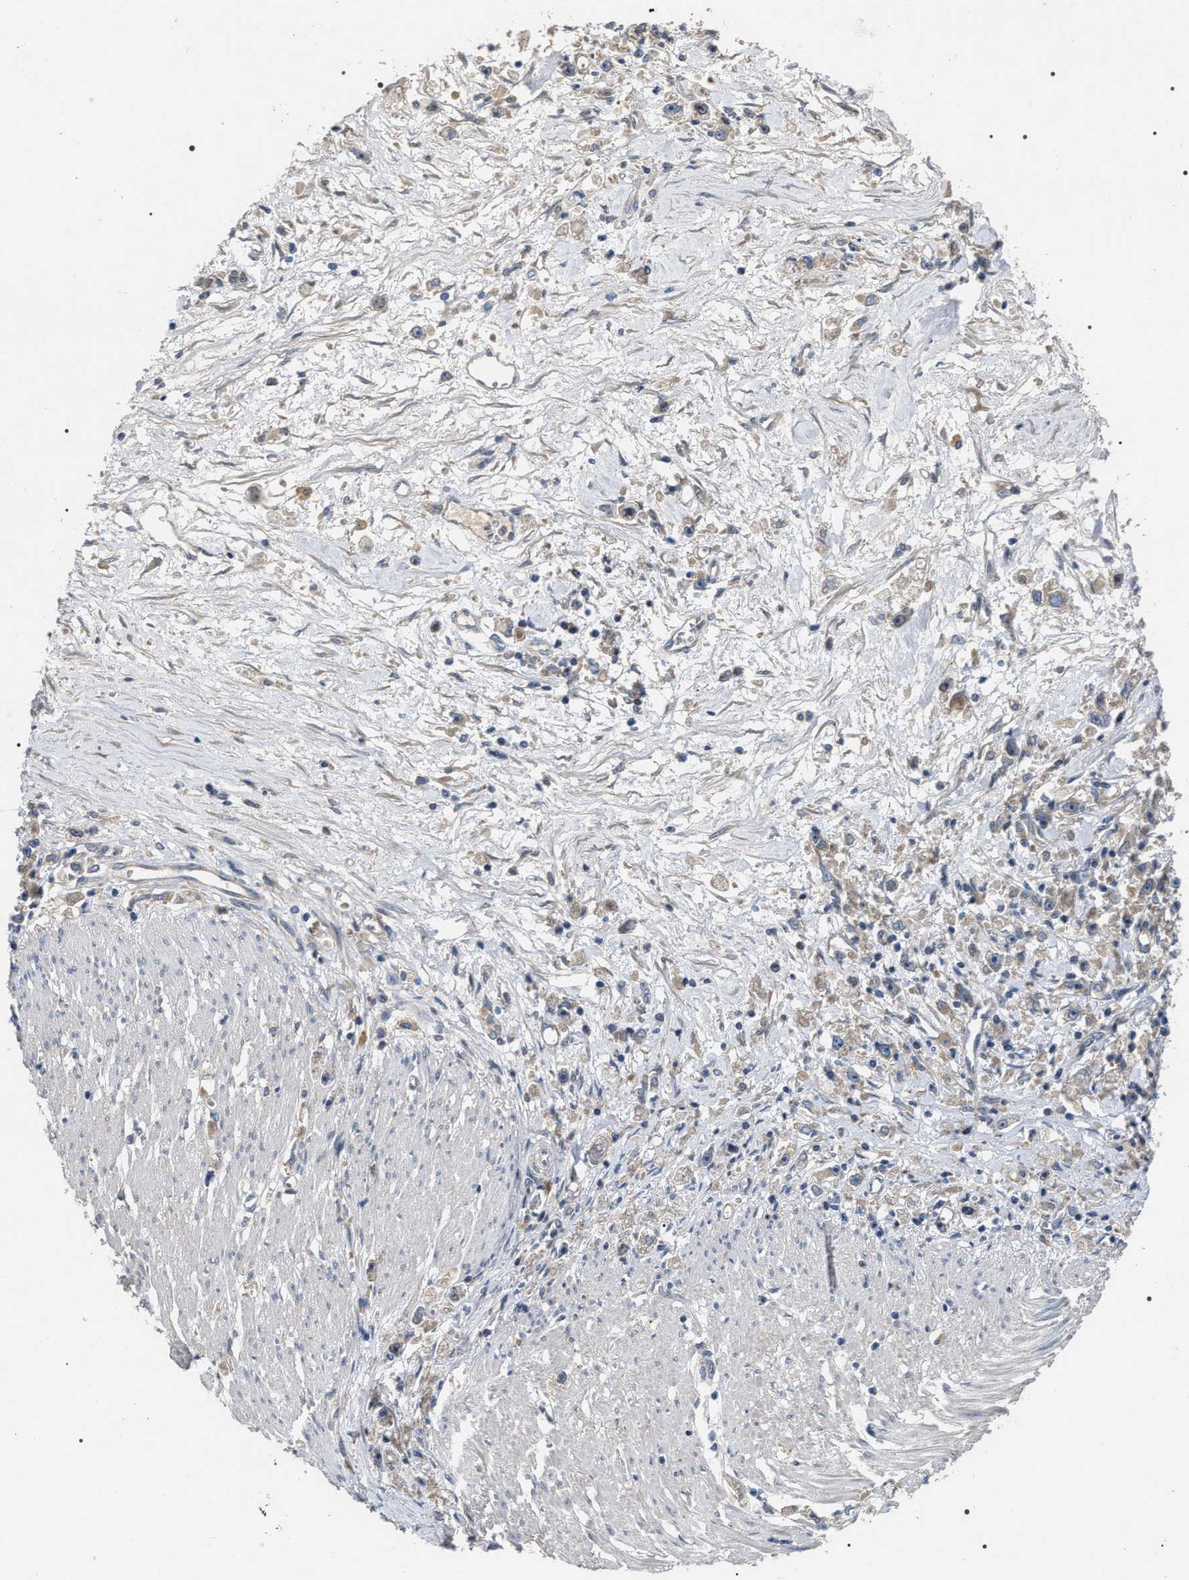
{"staining": {"intensity": "negative", "quantity": "none", "location": "none"}, "tissue": "stomach cancer", "cell_type": "Tumor cells", "image_type": "cancer", "snomed": [{"axis": "morphology", "description": "Adenocarcinoma, NOS"}, {"axis": "topography", "description": "Stomach"}], "caption": "The histopathology image exhibits no significant positivity in tumor cells of stomach adenocarcinoma.", "gene": "IFT81", "patient": {"sex": "female", "age": 59}}